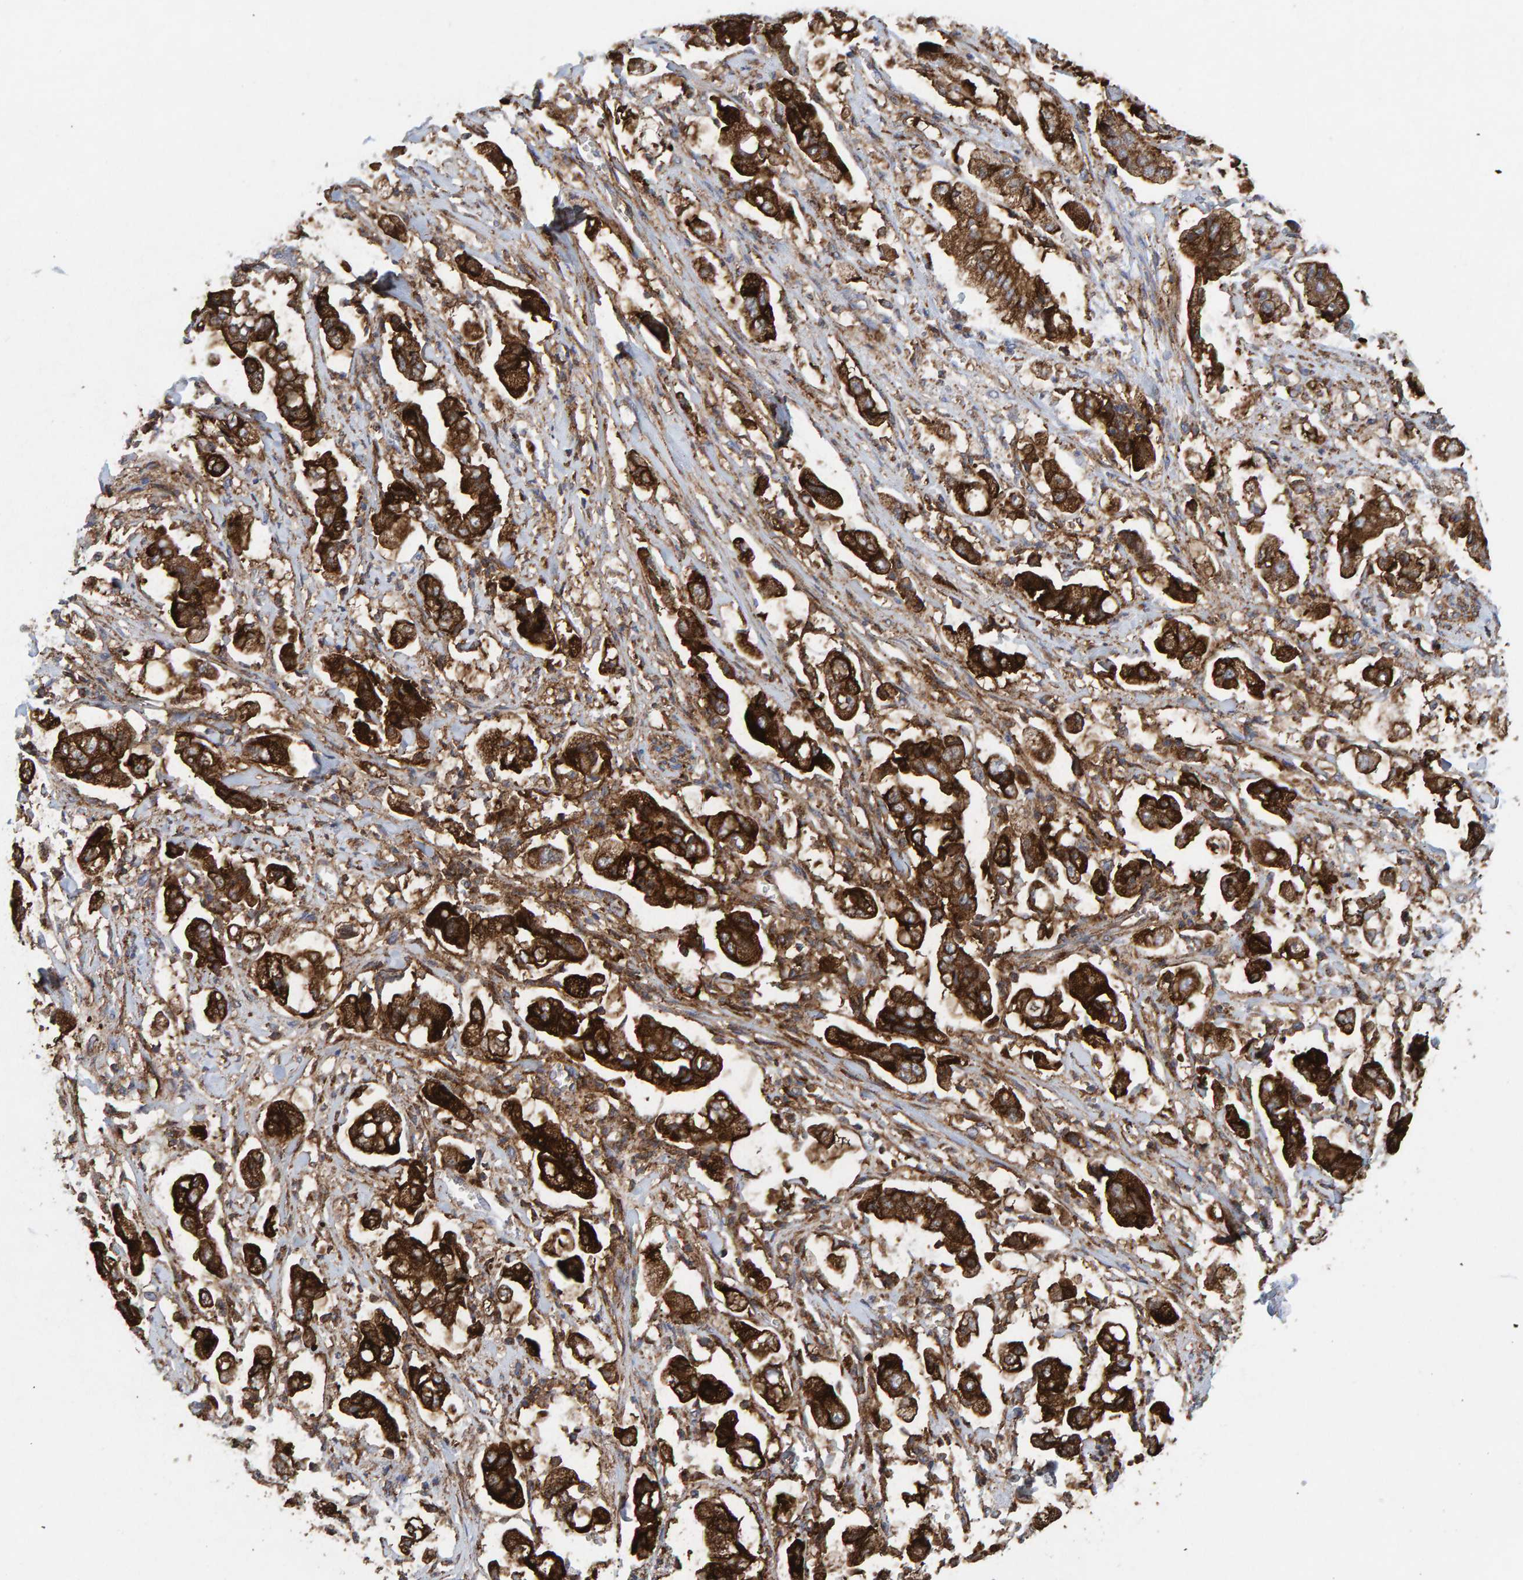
{"staining": {"intensity": "strong", "quantity": ">75%", "location": "cytoplasmic/membranous"}, "tissue": "stomach cancer", "cell_type": "Tumor cells", "image_type": "cancer", "snomed": [{"axis": "morphology", "description": "Adenocarcinoma, NOS"}, {"axis": "topography", "description": "Stomach"}], "caption": "Immunohistochemical staining of stomach cancer (adenocarcinoma) reveals high levels of strong cytoplasmic/membranous positivity in about >75% of tumor cells.", "gene": "MVP", "patient": {"sex": "male", "age": 62}}